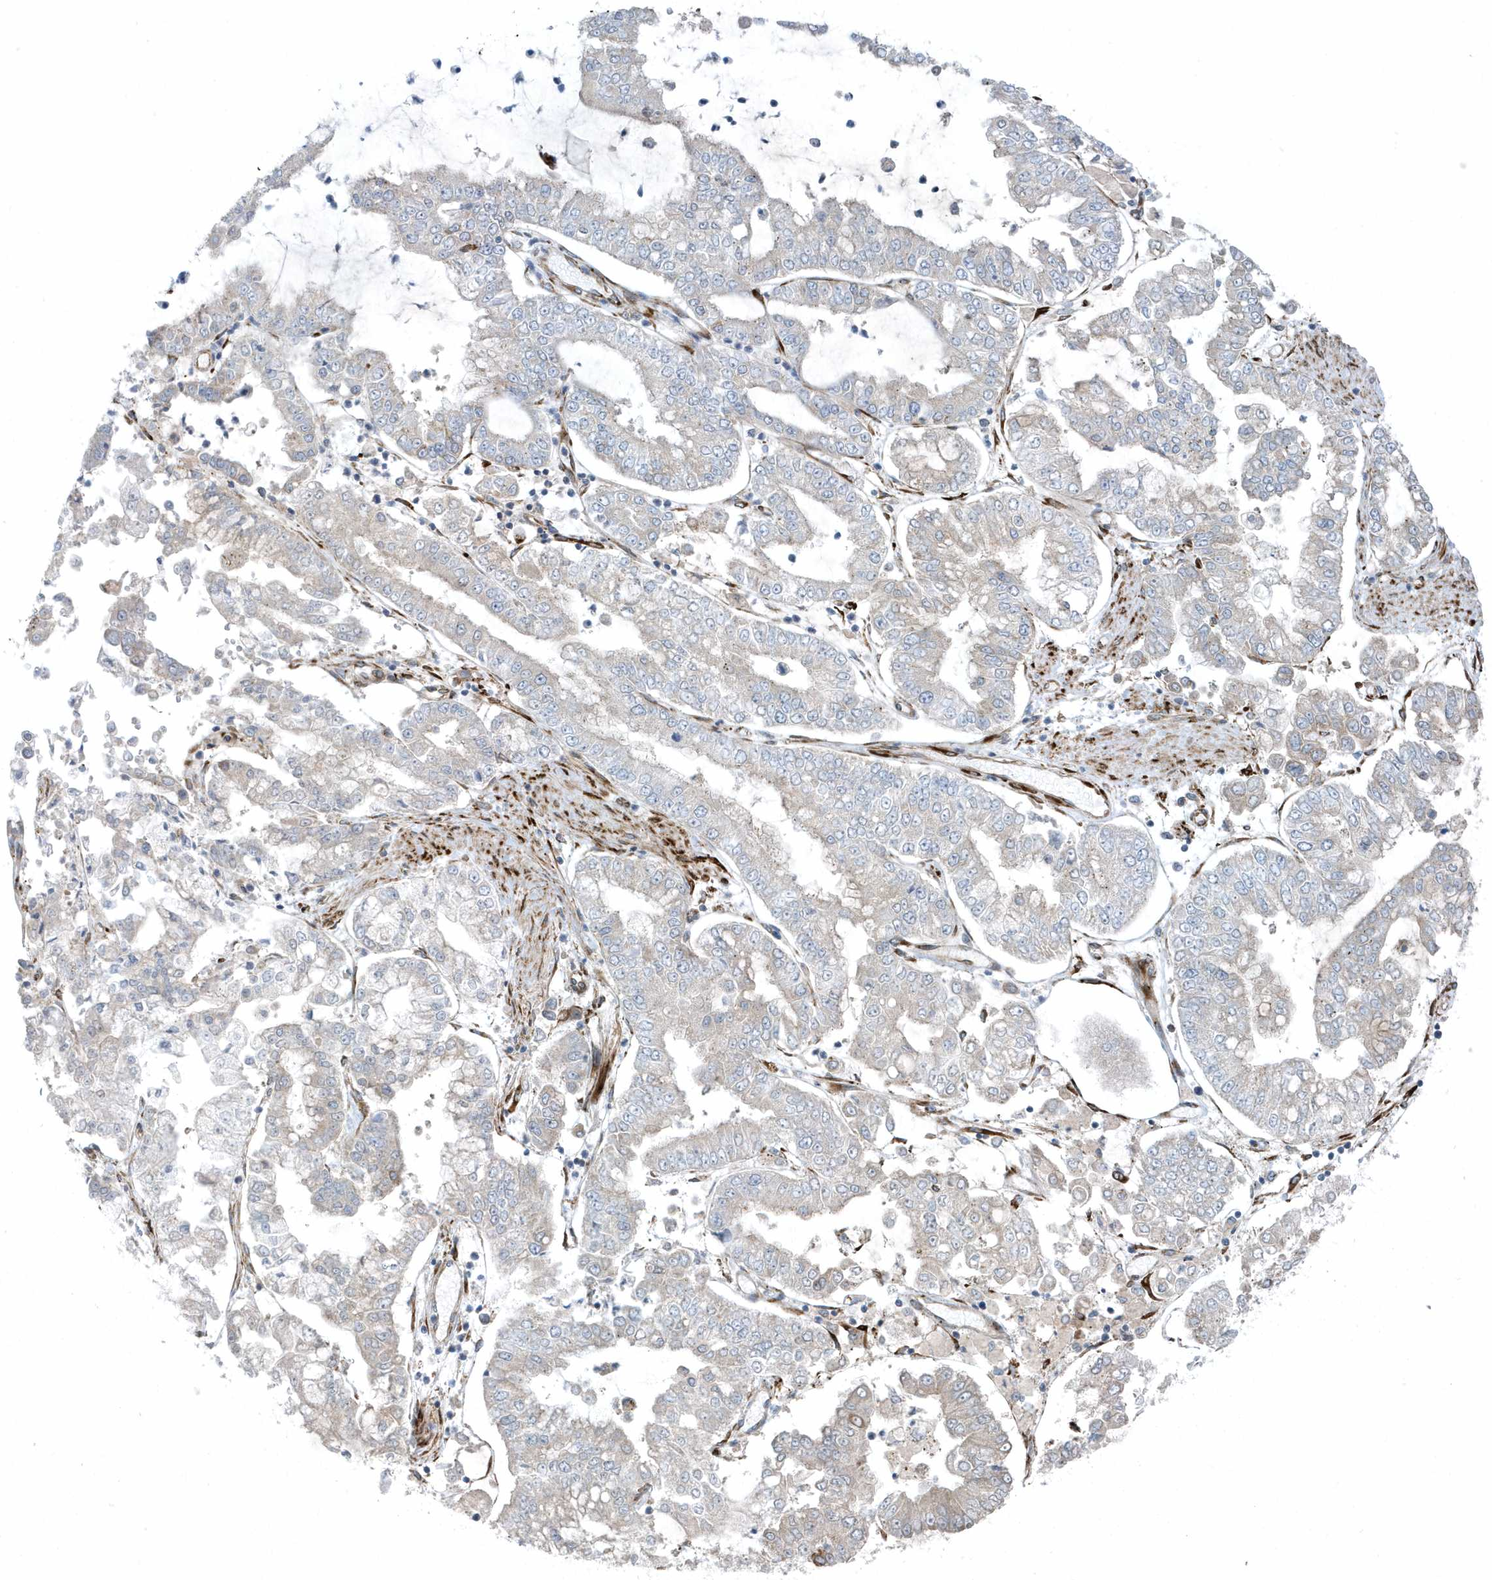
{"staining": {"intensity": "weak", "quantity": "<25%", "location": "cytoplasmic/membranous"}, "tissue": "stomach cancer", "cell_type": "Tumor cells", "image_type": "cancer", "snomed": [{"axis": "morphology", "description": "Adenocarcinoma, NOS"}, {"axis": "topography", "description": "Stomach"}], "caption": "Micrograph shows no significant protein expression in tumor cells of stomach adenocarcinoma.", "gene": "FAM98A", "patient": {"sex": "male", "age": 76}}